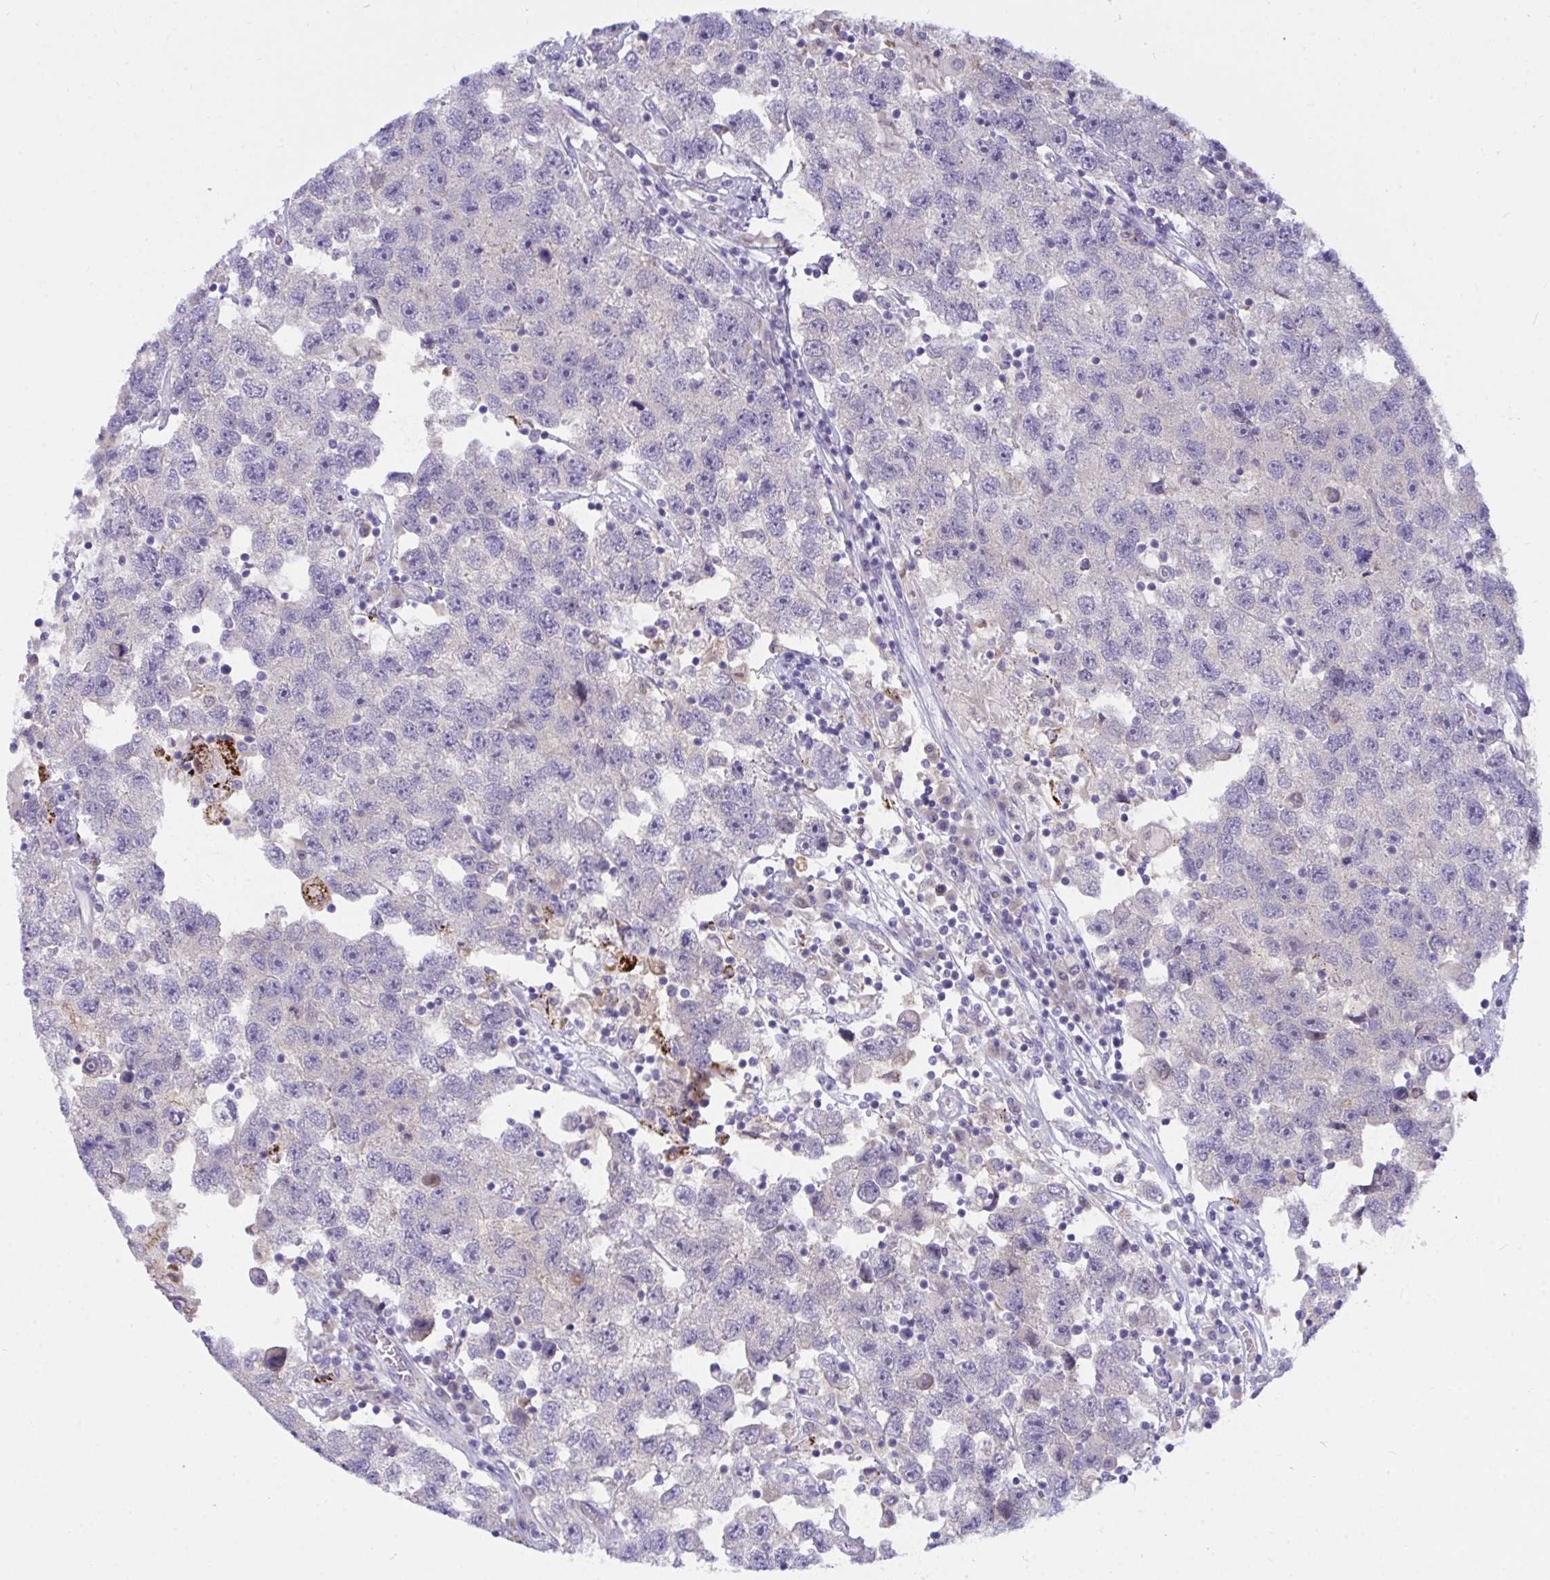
{"staining": {"intensity": "negative", "quantity": "none", "location": "none"}, "tissue": "testis cancer", "cell_type": "Tumor cells", "image_type": "cancer", "snomed": [{"axis": "morphology", "description": "Seminoma, NOS"}, {"axis": "topography", "description": "Testis"}], "caption": "This is an immunohistochemistry micrograph of seminoma (testis). There is no expression in tumor cells.", "gene": "SEMA6B", "patient": {"sex": "male", "age": 26}}